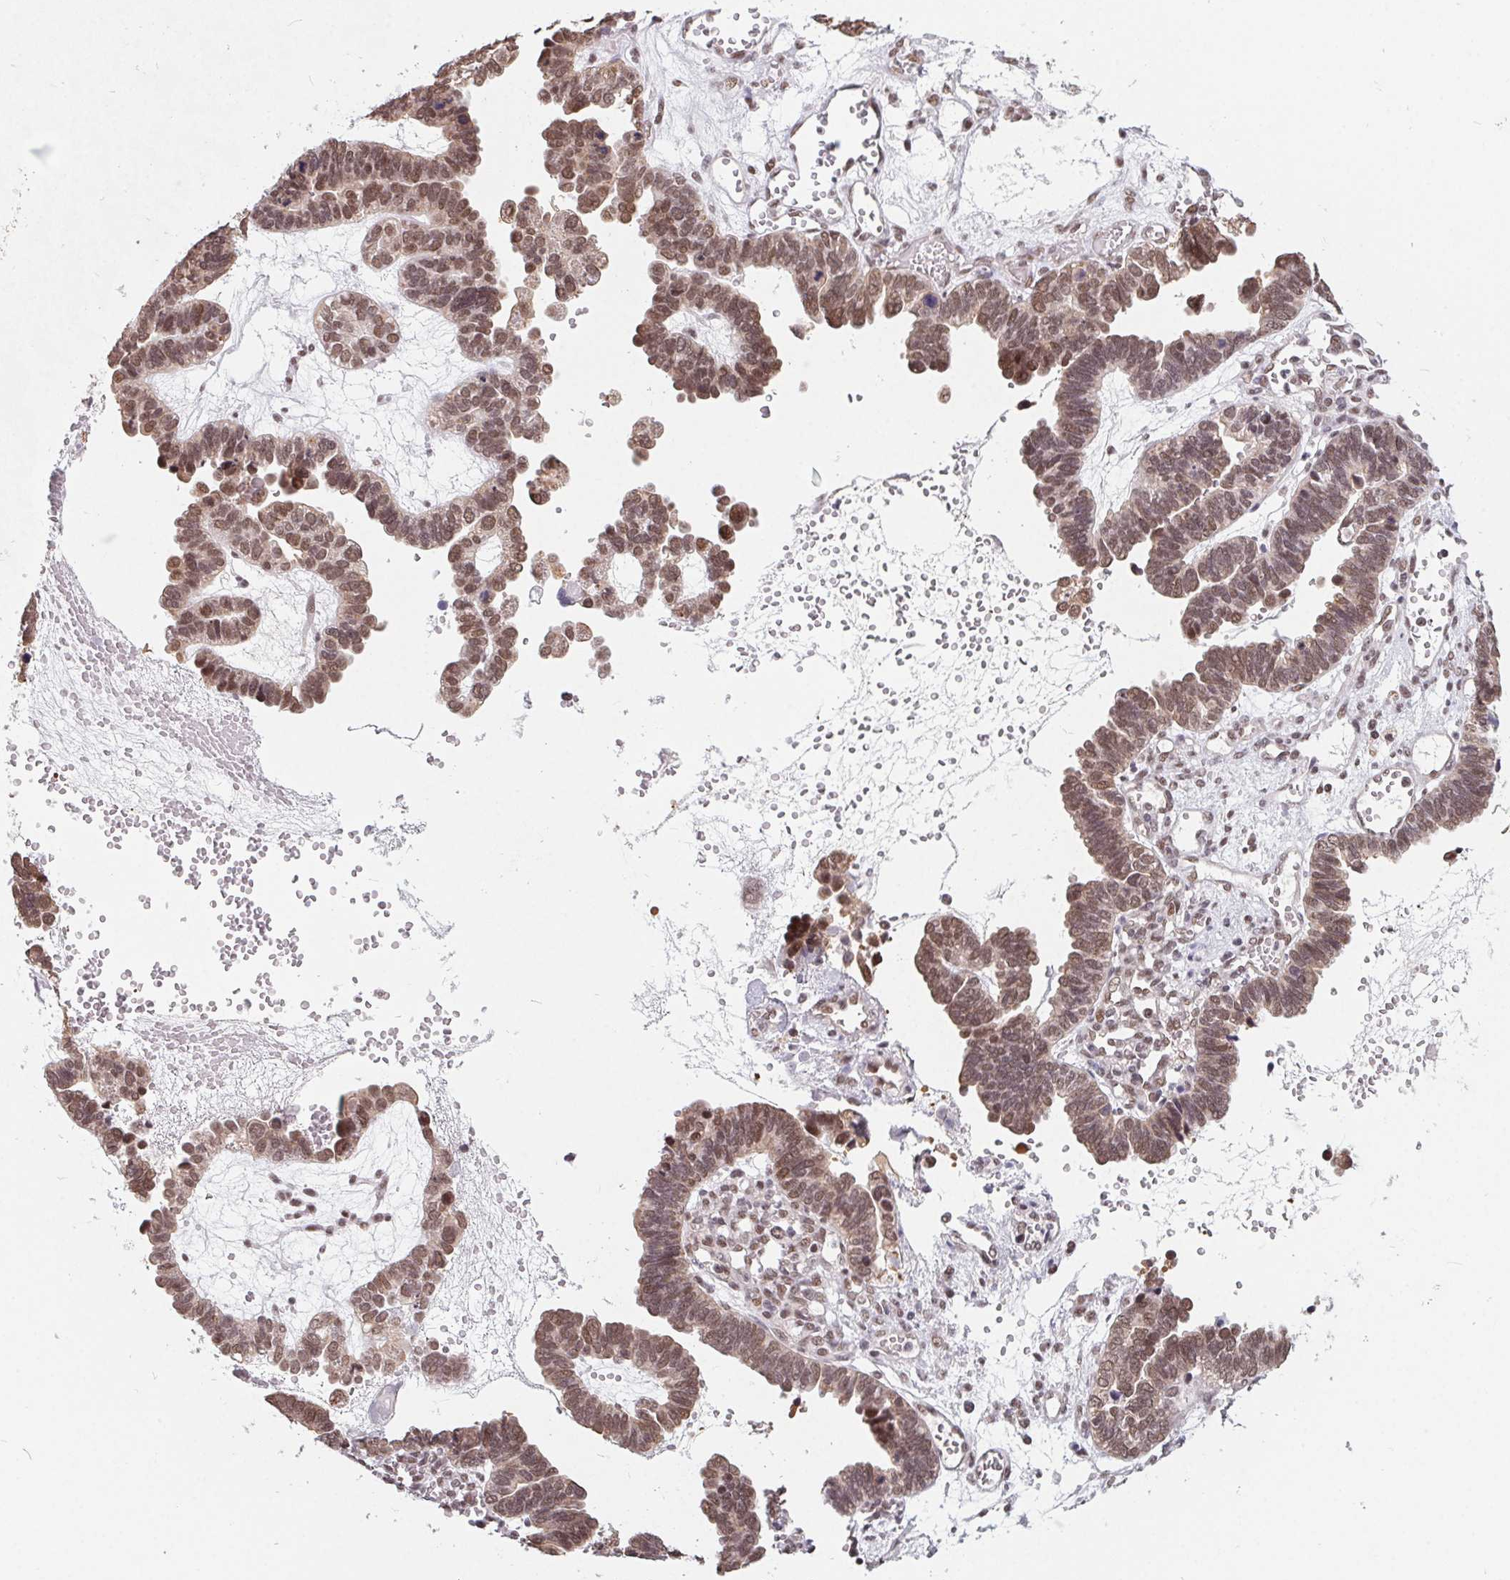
{"staining": {"intensity": "moderate", "quantity": ">75%", "location": "nuclear"}, "tissue": "ovarian cancer", "cell_type": "Tumor cells", "image_type": "cancer", "snomed": [{"axis": "morphology", "description": "Cystadenocarcinoma, serous, NOS"}, {"axis": "topography", "description": "Ovary"}], "caption": "Immunohistochemical staining of human ovarian cancer (serous cystadenocarcinoma) displays moderate nuclear protein staining in approximately >75% of tumor cells. (DAB IHC with brightfield microscopy, high magnification).", "gene": "TCERG1", "patient": {"sex": "female", "age": 51}}